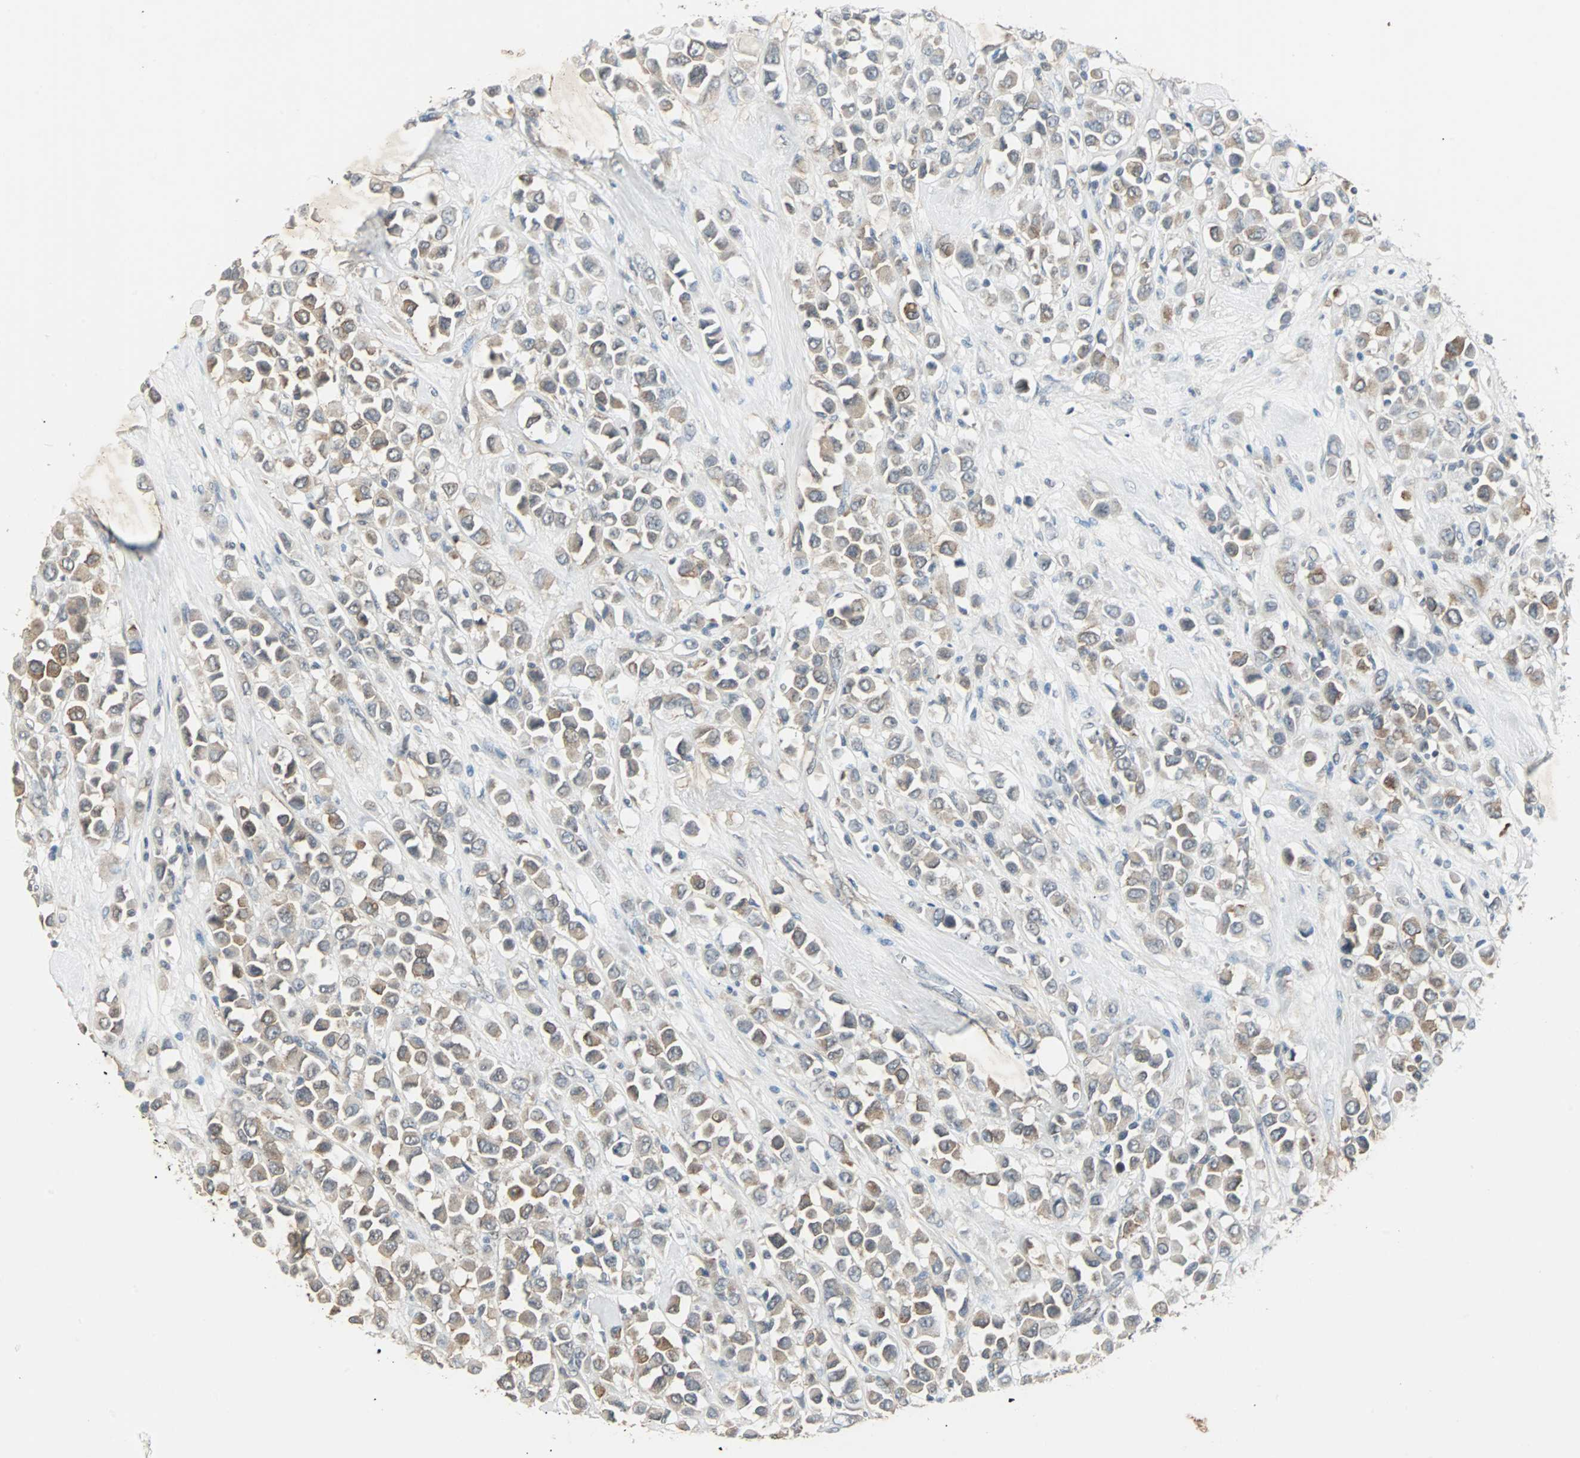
{"staining": {"intensity": "weak", "quantity": ">75%", "location": "cytoplasmic/membranous"}, "tissue": "breast cancer", "cell_type": "Tumor cells", "image_type": "cancer", "snomed": [{"axis": "morphology", "description": "Duct carcinoma"}, {"axis": "topography", "description": "Breast"}], "caption": "IHC of human infiltrating ductal carcinoma (breast) displays low levels of weak cytoplasmic/membranous staining in about >75% of tumor cells.", "gene": "CMC2", "patient": {"sex": "female", "age": 61}}